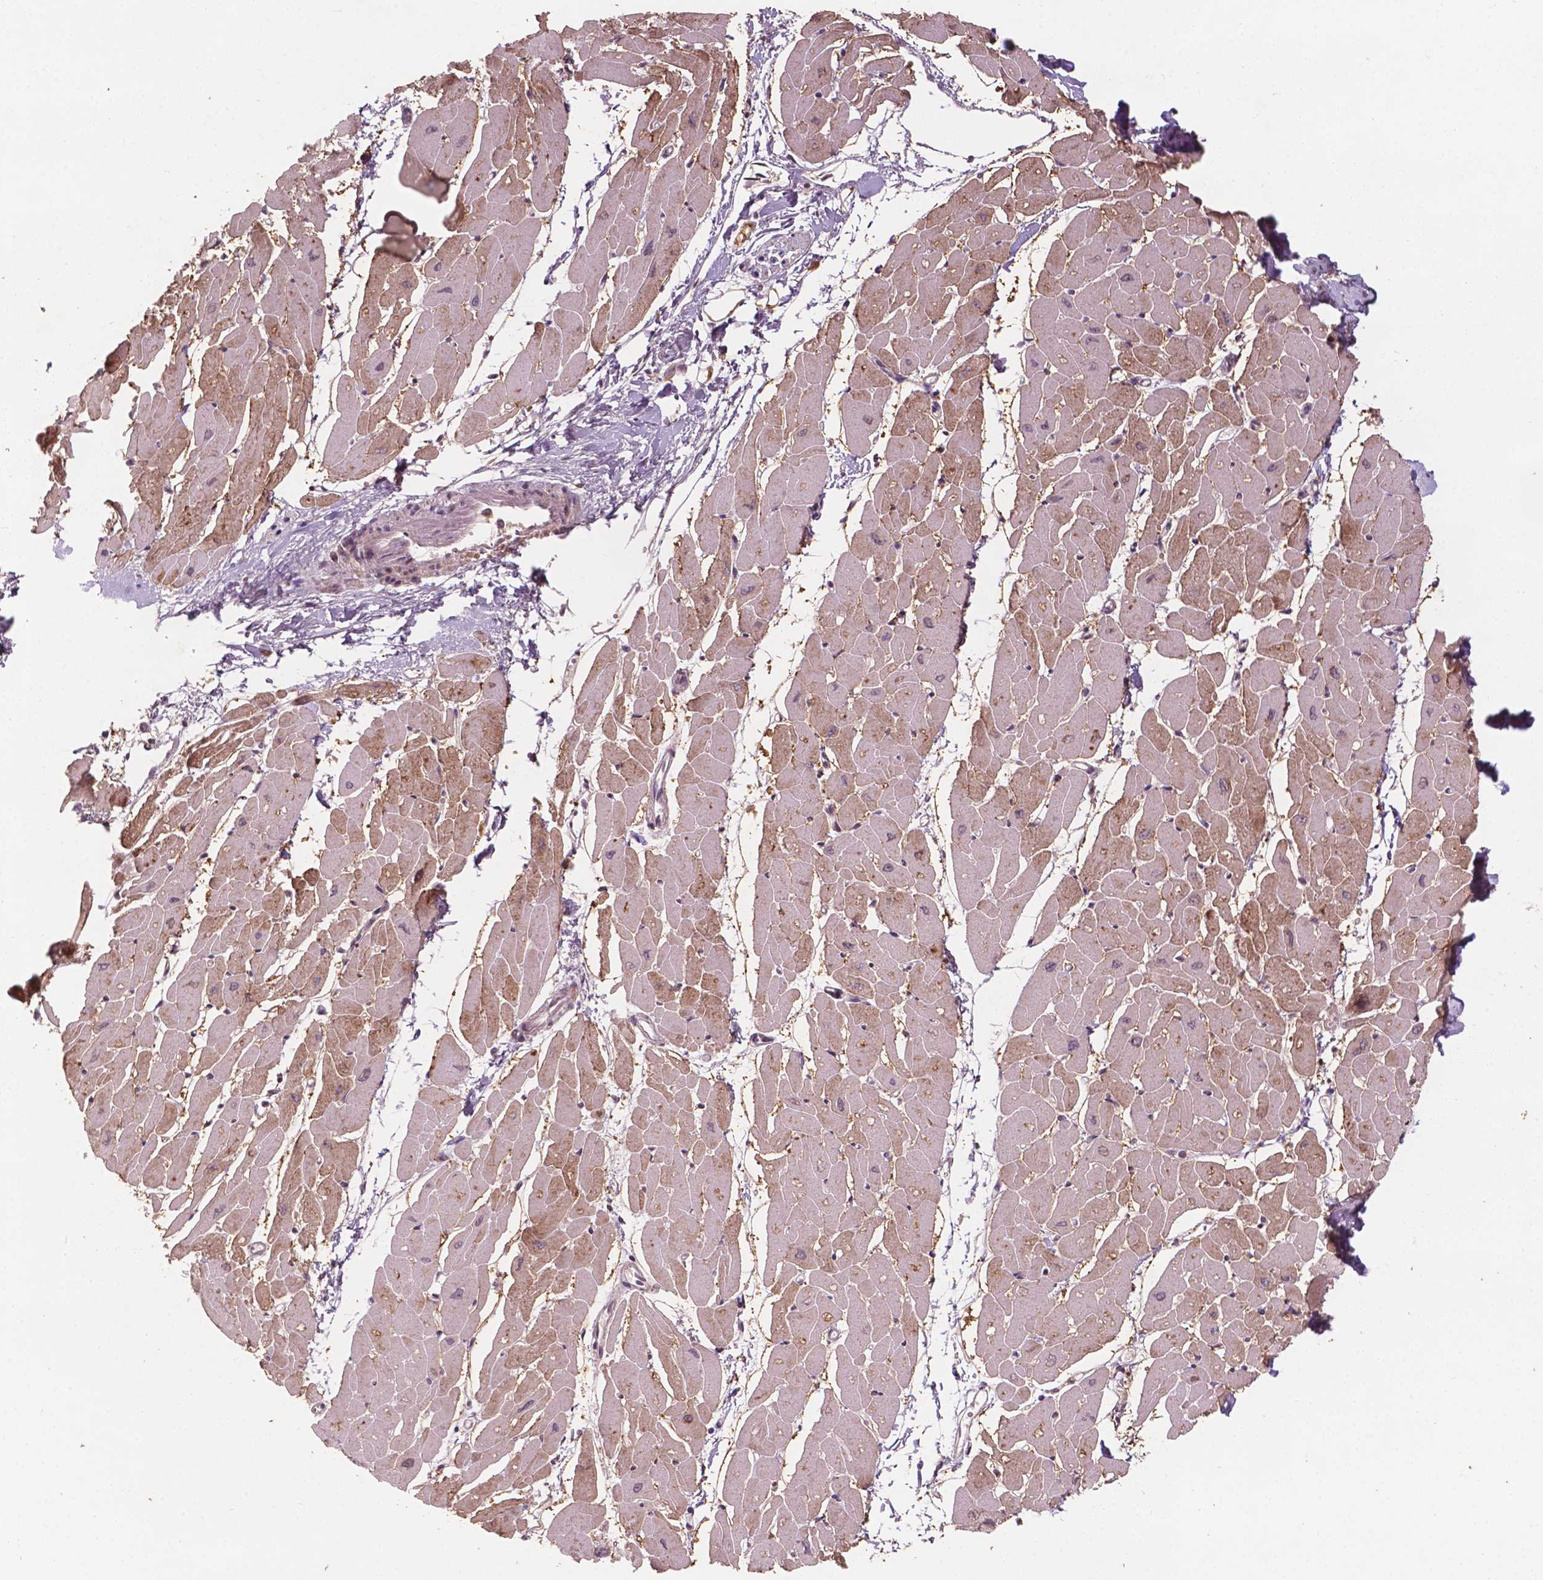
{"staining": {"intensity": "moderate", "quantity": ">75%", "location": "cytoplasmic/membranous"}, "tissue": "heart muscle", "cell_type": "Cardiomyocytes", "image_type": "normal", "snomed": [{"axis": "morphology", "description": "Normal tissue, NOS"}, {"axis": "topography", "description": "Heart"}], "caption": "Moderate cytoplasmic/membranous expression for a protein is present in approximately >75% of cardiomyocytes of unremarkable heart muscle using immunohistochemistry (IHC).", "gene": "NFAT5", "patient": {"sex": "male", "age": 57}}